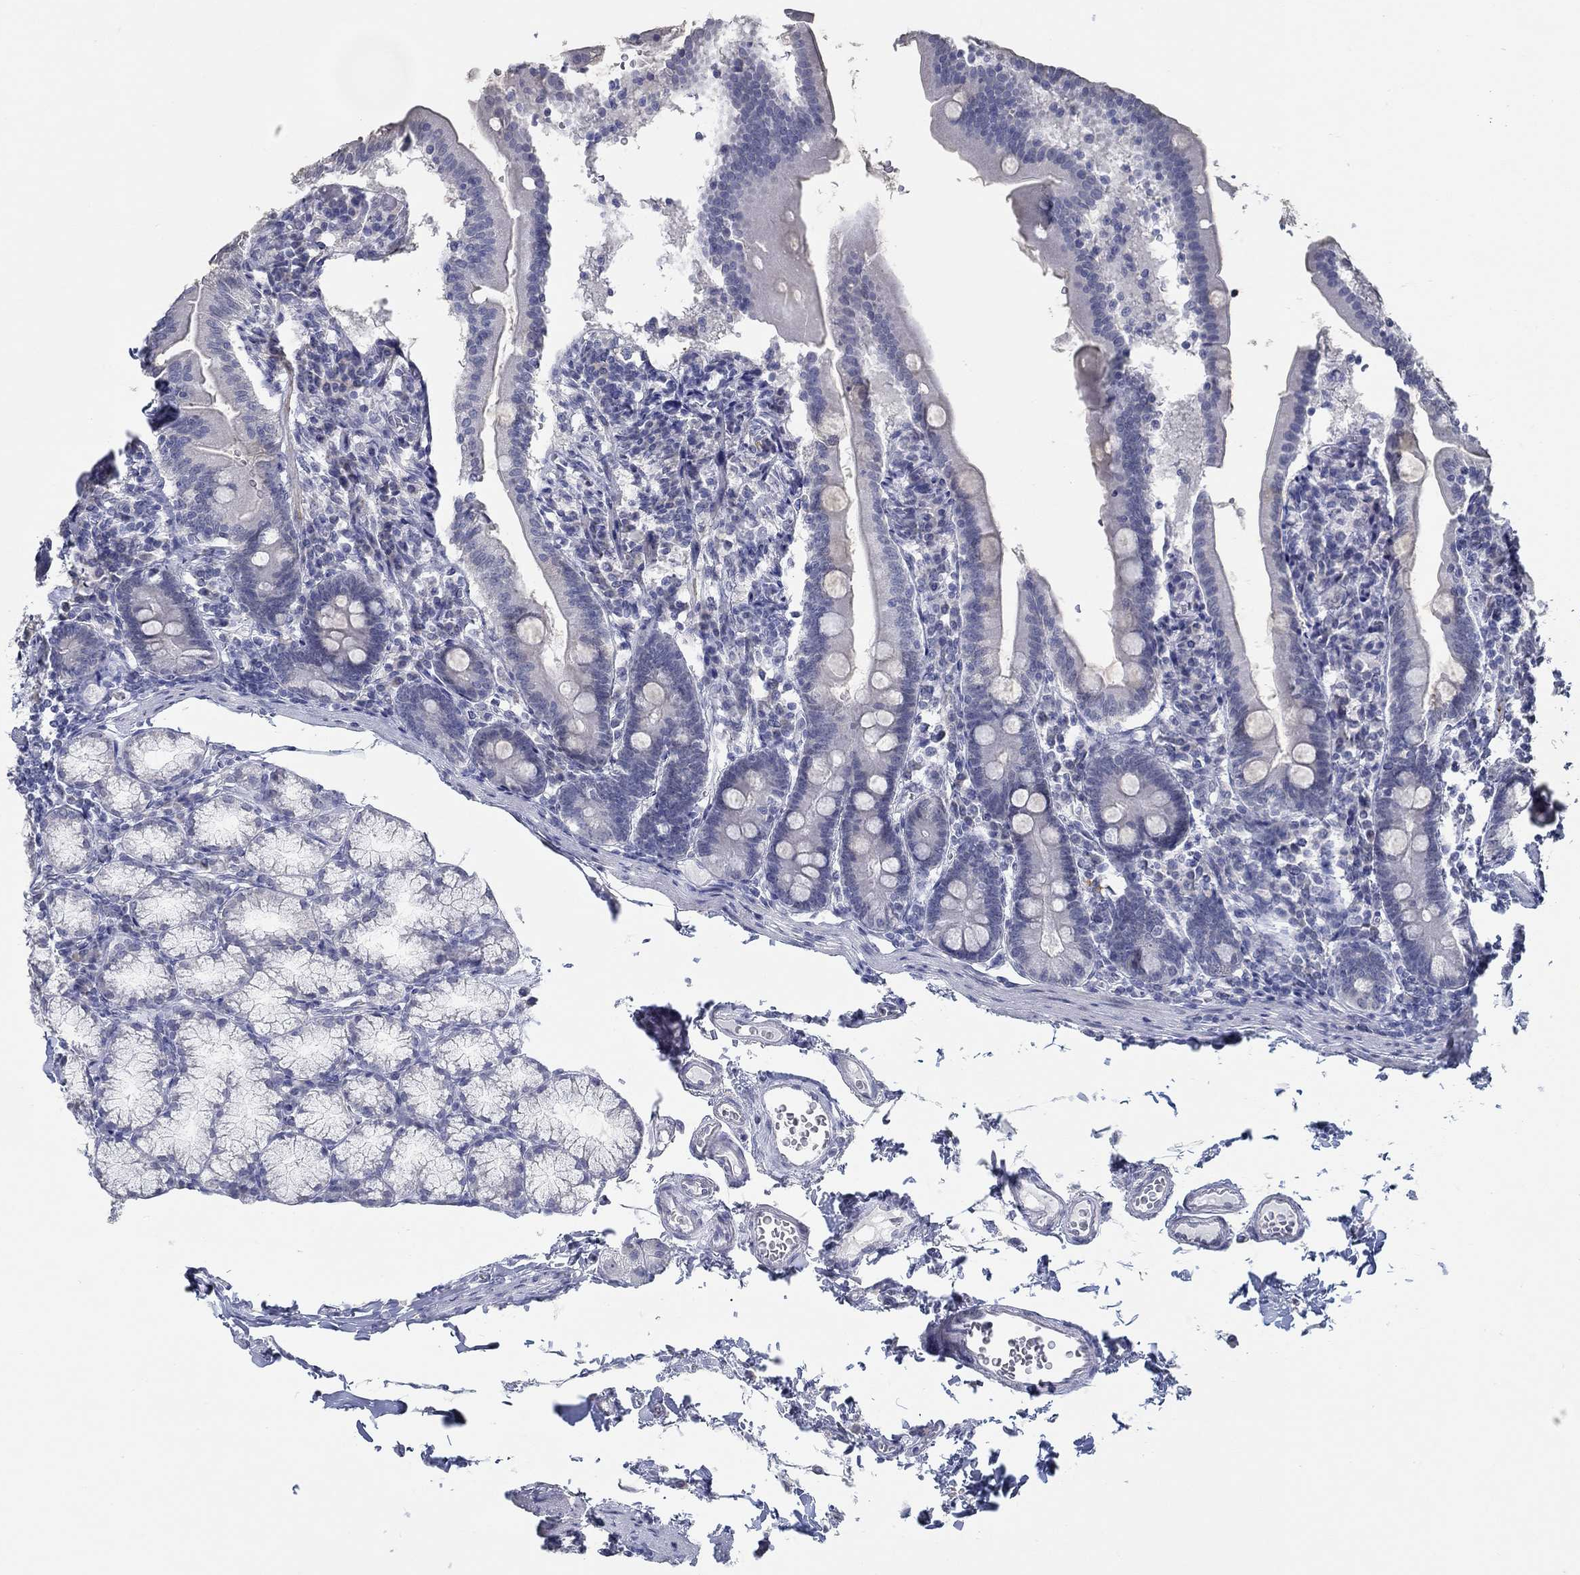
{"staining": {"intensity": "negative", "quantity": "none", "location": "none"}, "tissue": "duodenum", "cell_type": "Glandular cells", "image_type": "normal", "snomed": [{"axis": "morphology", "description": "Normal tissue, NOS"}, {"axis": "topography", "description": "Duodenum"}], "caption": "Immunohistochemistry of benign human duodenum demonstrates no positivity in glandular cells. (Stains: DAB (3,3'-diaminobenzidine) immunohistochemistry (IHC) with hematoxylin counter stain, Microscopy: brightfield microscopy at high magnification).", "gene": "NUP155", "patient": {"sex": "female", "age": 67}}